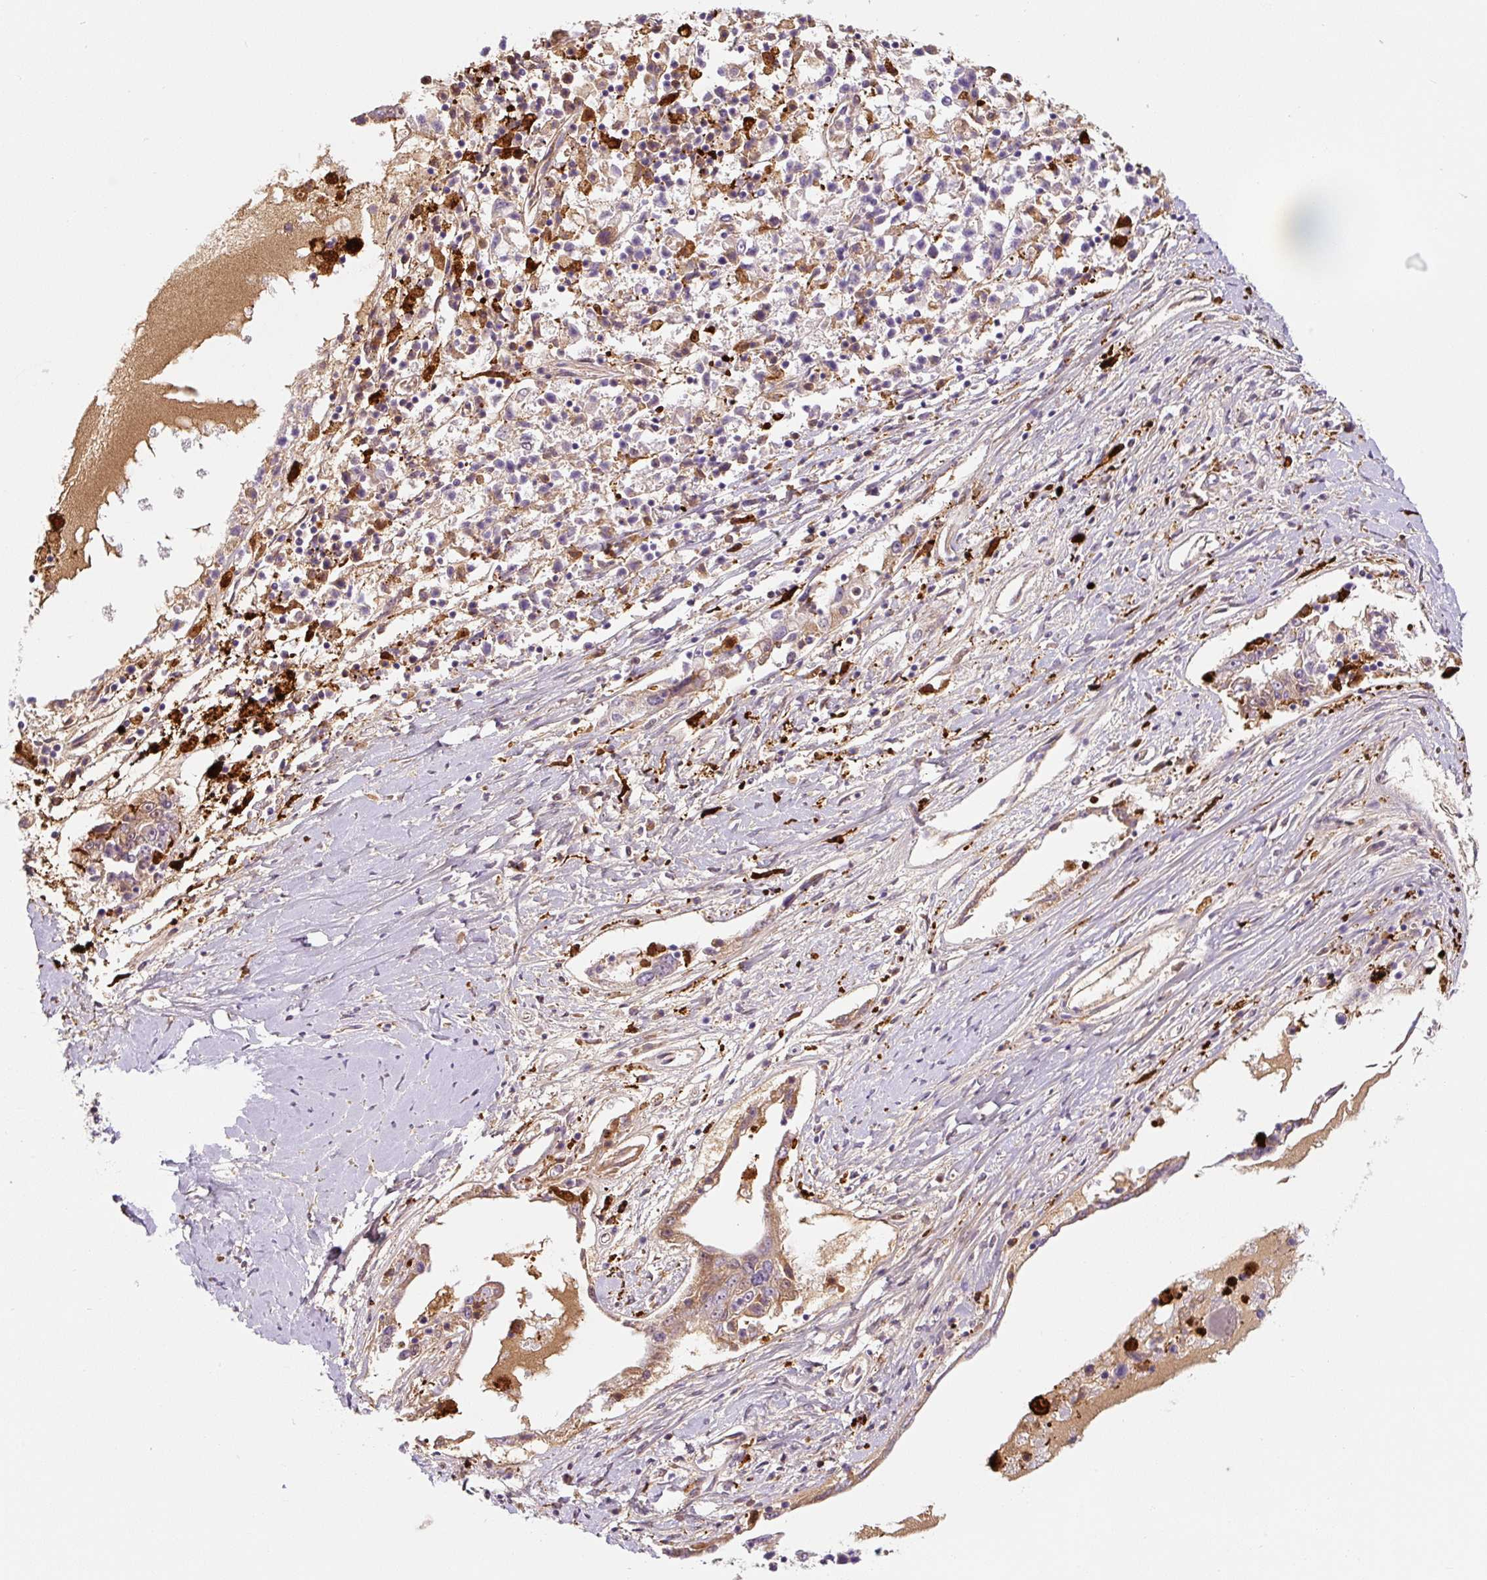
{"staining": {"intensity": "moderate", "quantity": "25%-75%", "location": "cytoplasmic/membranous"}, "tissue": "ovarian cancer", "cell_type": "Tumor cells", "image_type": "cancer", "snomed": [{"axis": "morphology", "description": "Carcinoma, endometroid"}, {"axis": "topography", "description": "Ovary"}], "caption": "A photomicrograph of human ovarian cancer (endometroid carcinoma) stained for a protein exhibits moderate cytoplasmic/membranous brown staining in tumor cells.", "gene": "FUT10", "patient": {"sex": "female", "age": 62}}